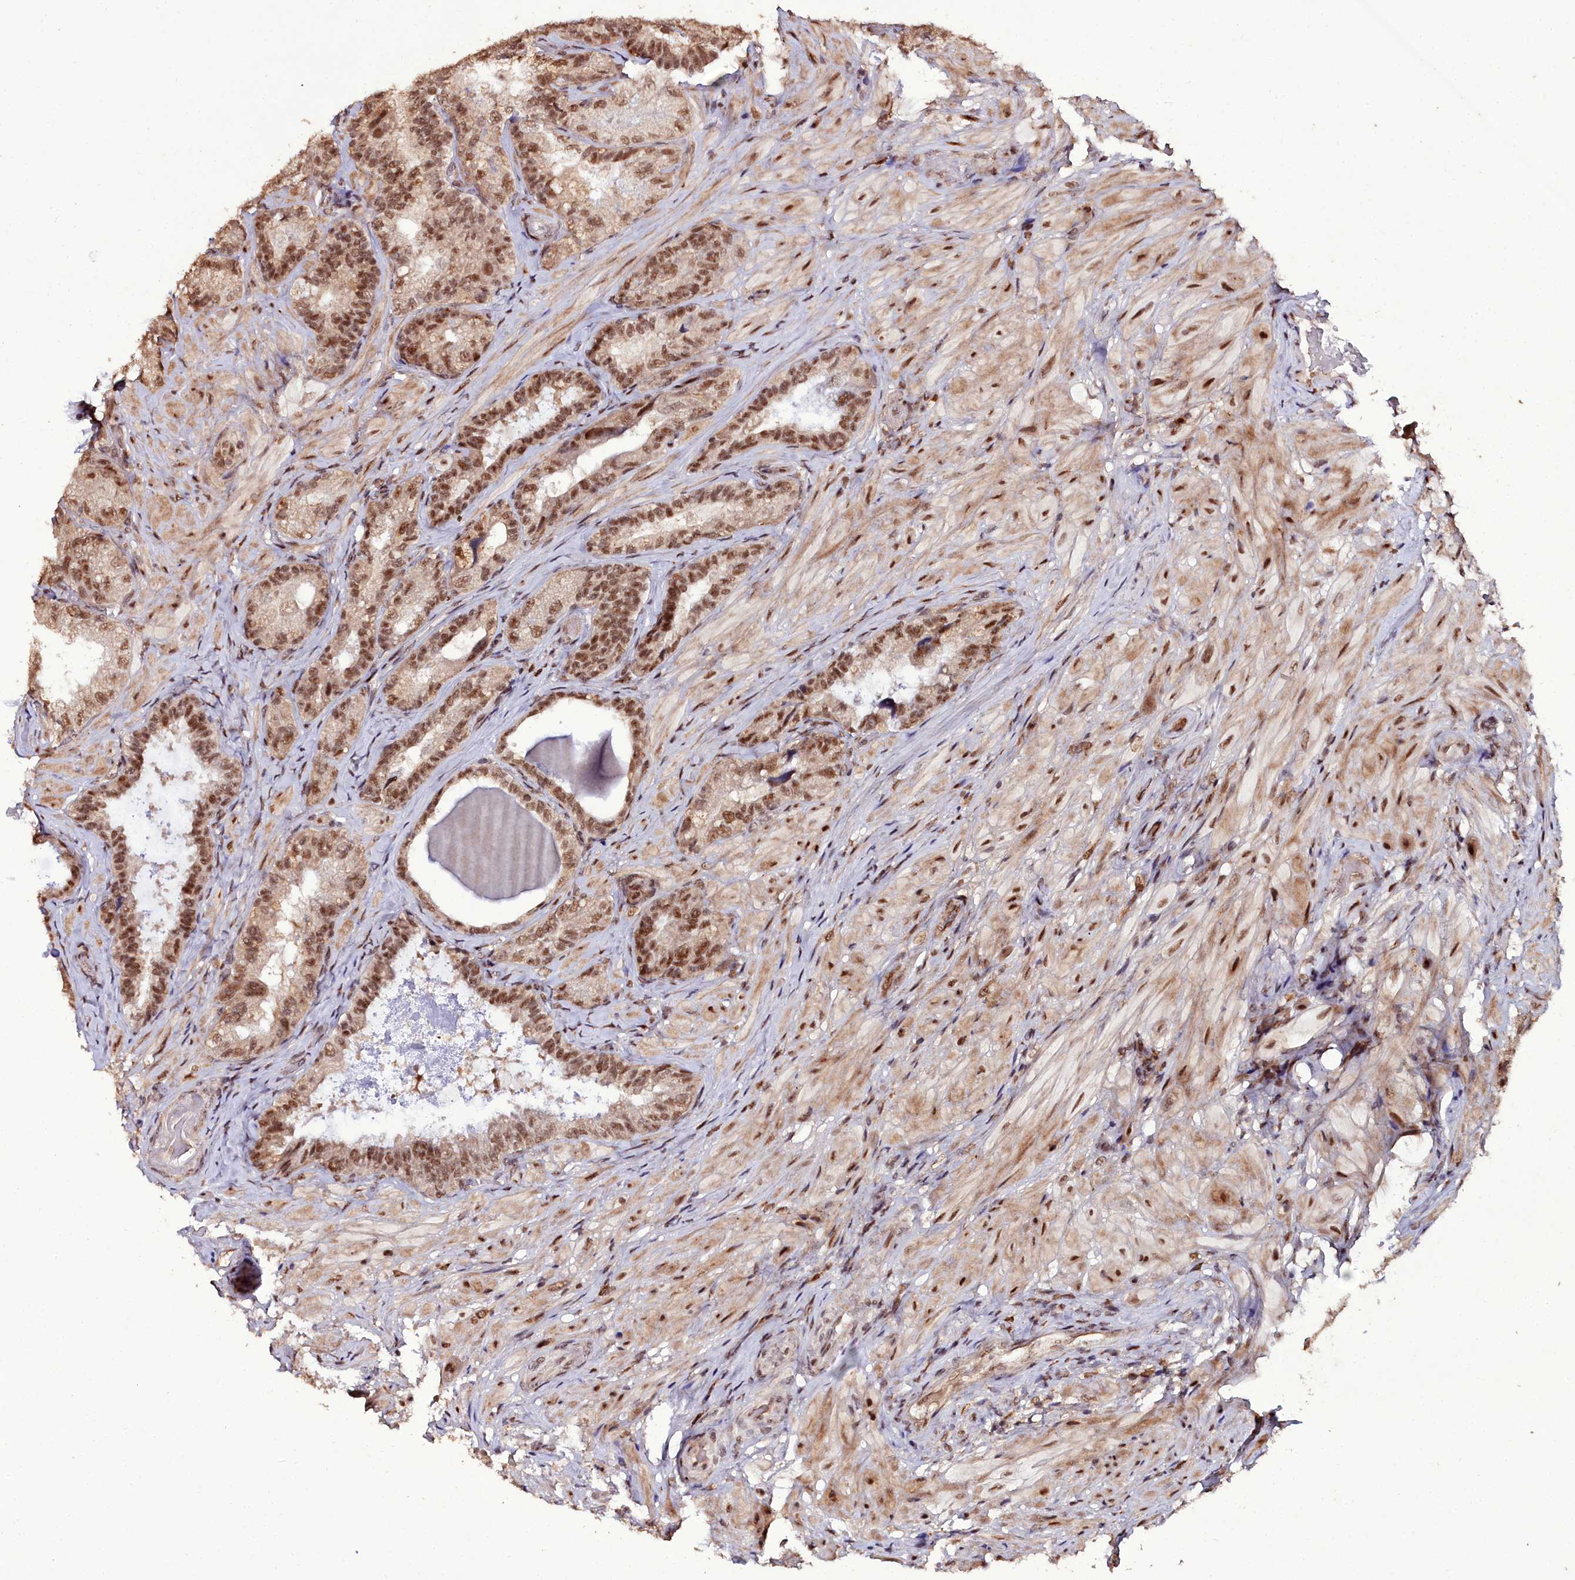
{"staining": {"intensity": "moderate", "quantity": ">75%", "location": "nuclear"}, "tissue": "seminal vesicle", "cell_type": "Glandular cells", "image_type": "normal", "snomed": [{"axis": "morphology", "description": "Normal tissue, NOS"}, {"axis": "topography", "description": "Prostate and seminal vesicle, NOS"}, {"axis": "topography", "description": "Prostate"}, {"axis": "topography", "description": "Seminal veicle"}], "caption": "A medium amount of moderate nuclear expression is present in about >75% of glandular cells in normal seminal vesicle. The protein is stained brown, and the nuclei are stained in blue (DAB (3,3'-diaminobenzidine) IHC with brightfield microscopy, high magnification).", "gene": "CXXC1", "patient": {"sex": "male", "age": 67}}